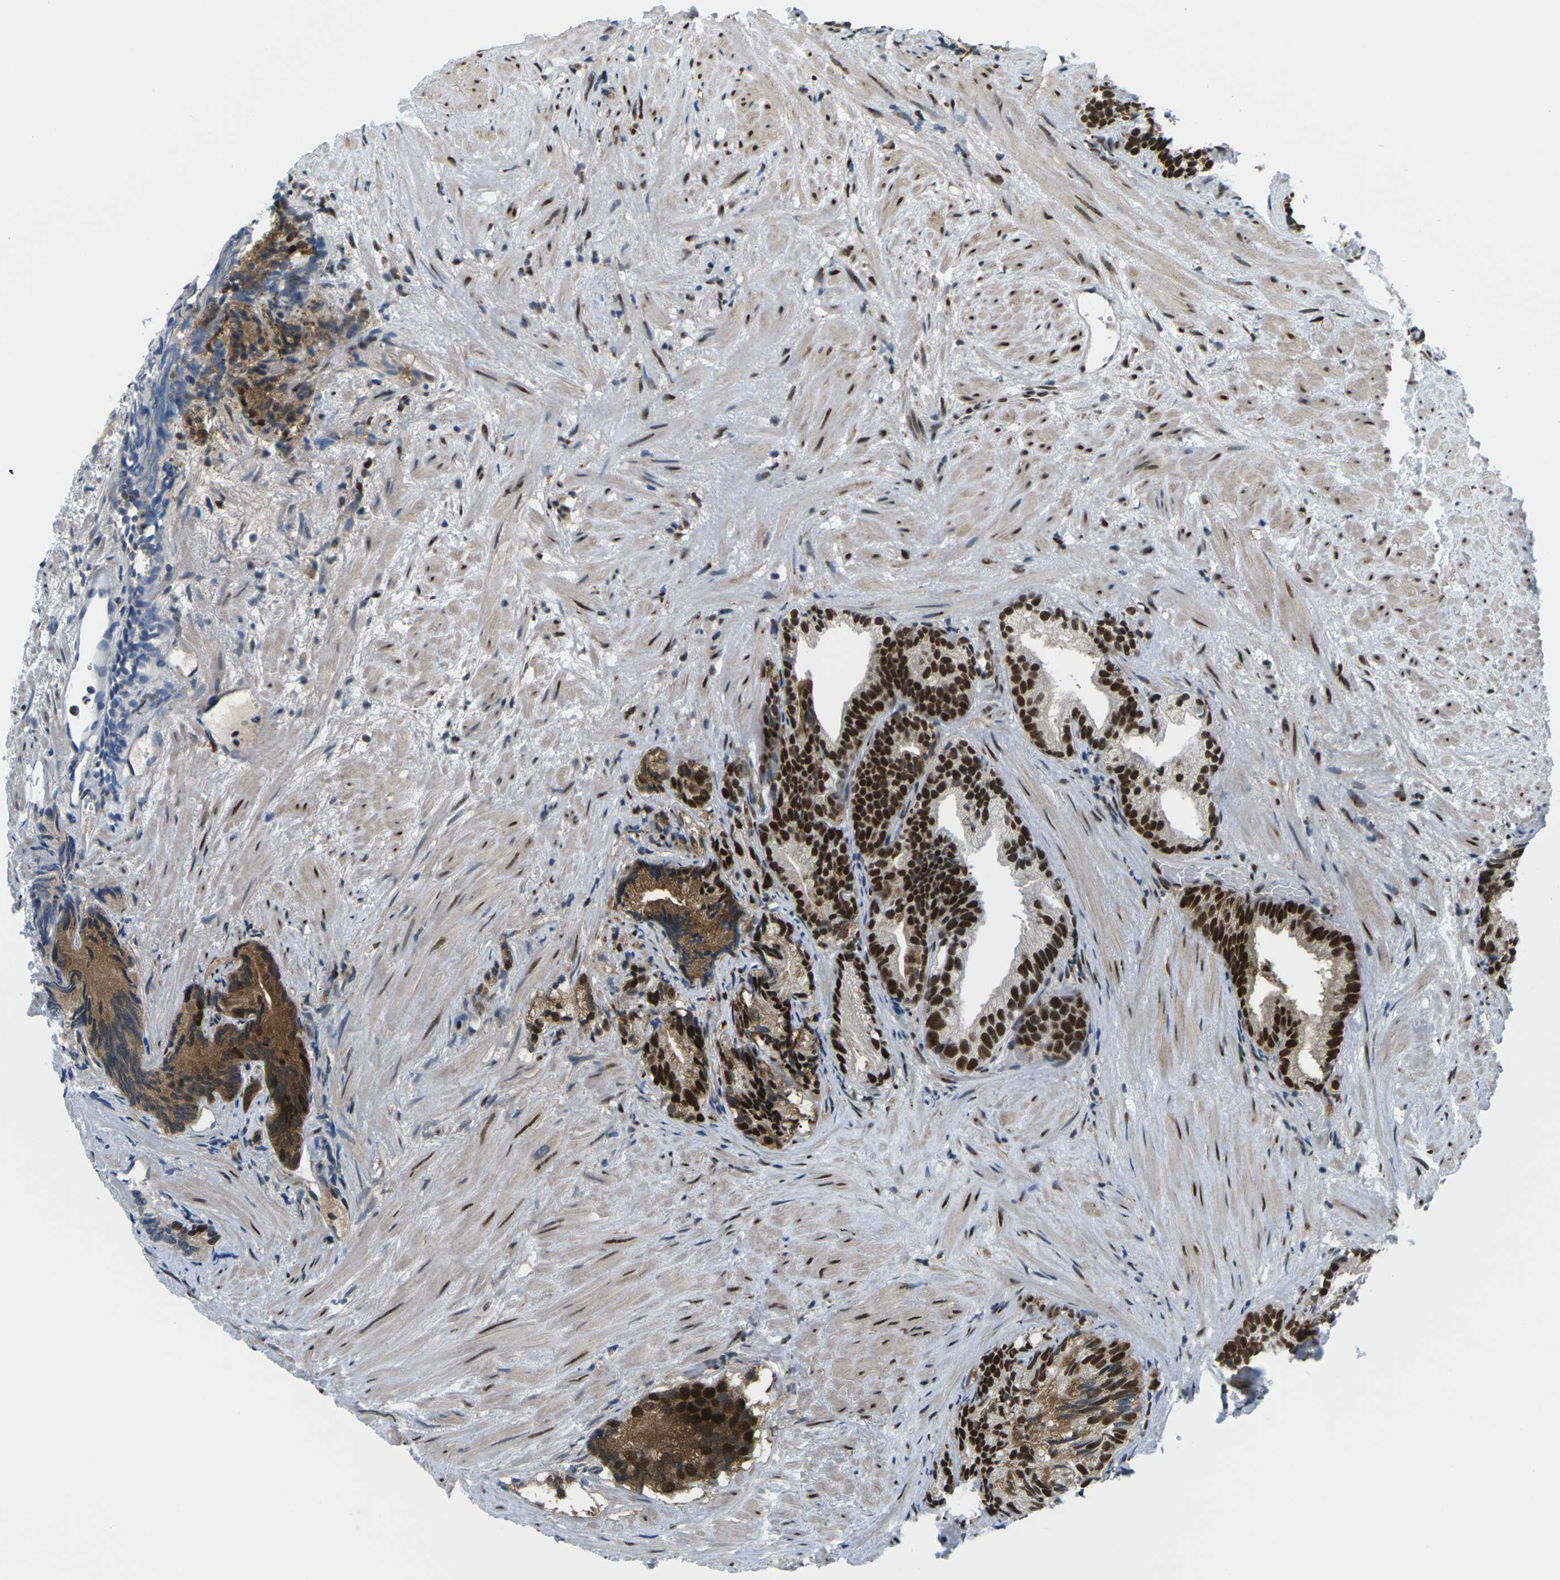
{"staining": {"intensity": "strong", "quantity": ">75%", "location": "nuclear"}, "tissue": "prostate cancer", "cell_type": "Tumor cells", "image_type": "cancer", "snomed": [{"axis": "morphology", "description": "Adenocarcinoma, Low grade"}, {"axis": "topography", "description": "Prostate"}], "caption": "IHC histopathology image of human low-grade adenocarcinoma (prostate) stained for a protein (brown), which demonstrates high levels of strong nuclear expression in about >75% of tumor cells.", "gene": "PSME3", "patient": {"sex": "male", "age": 89}}